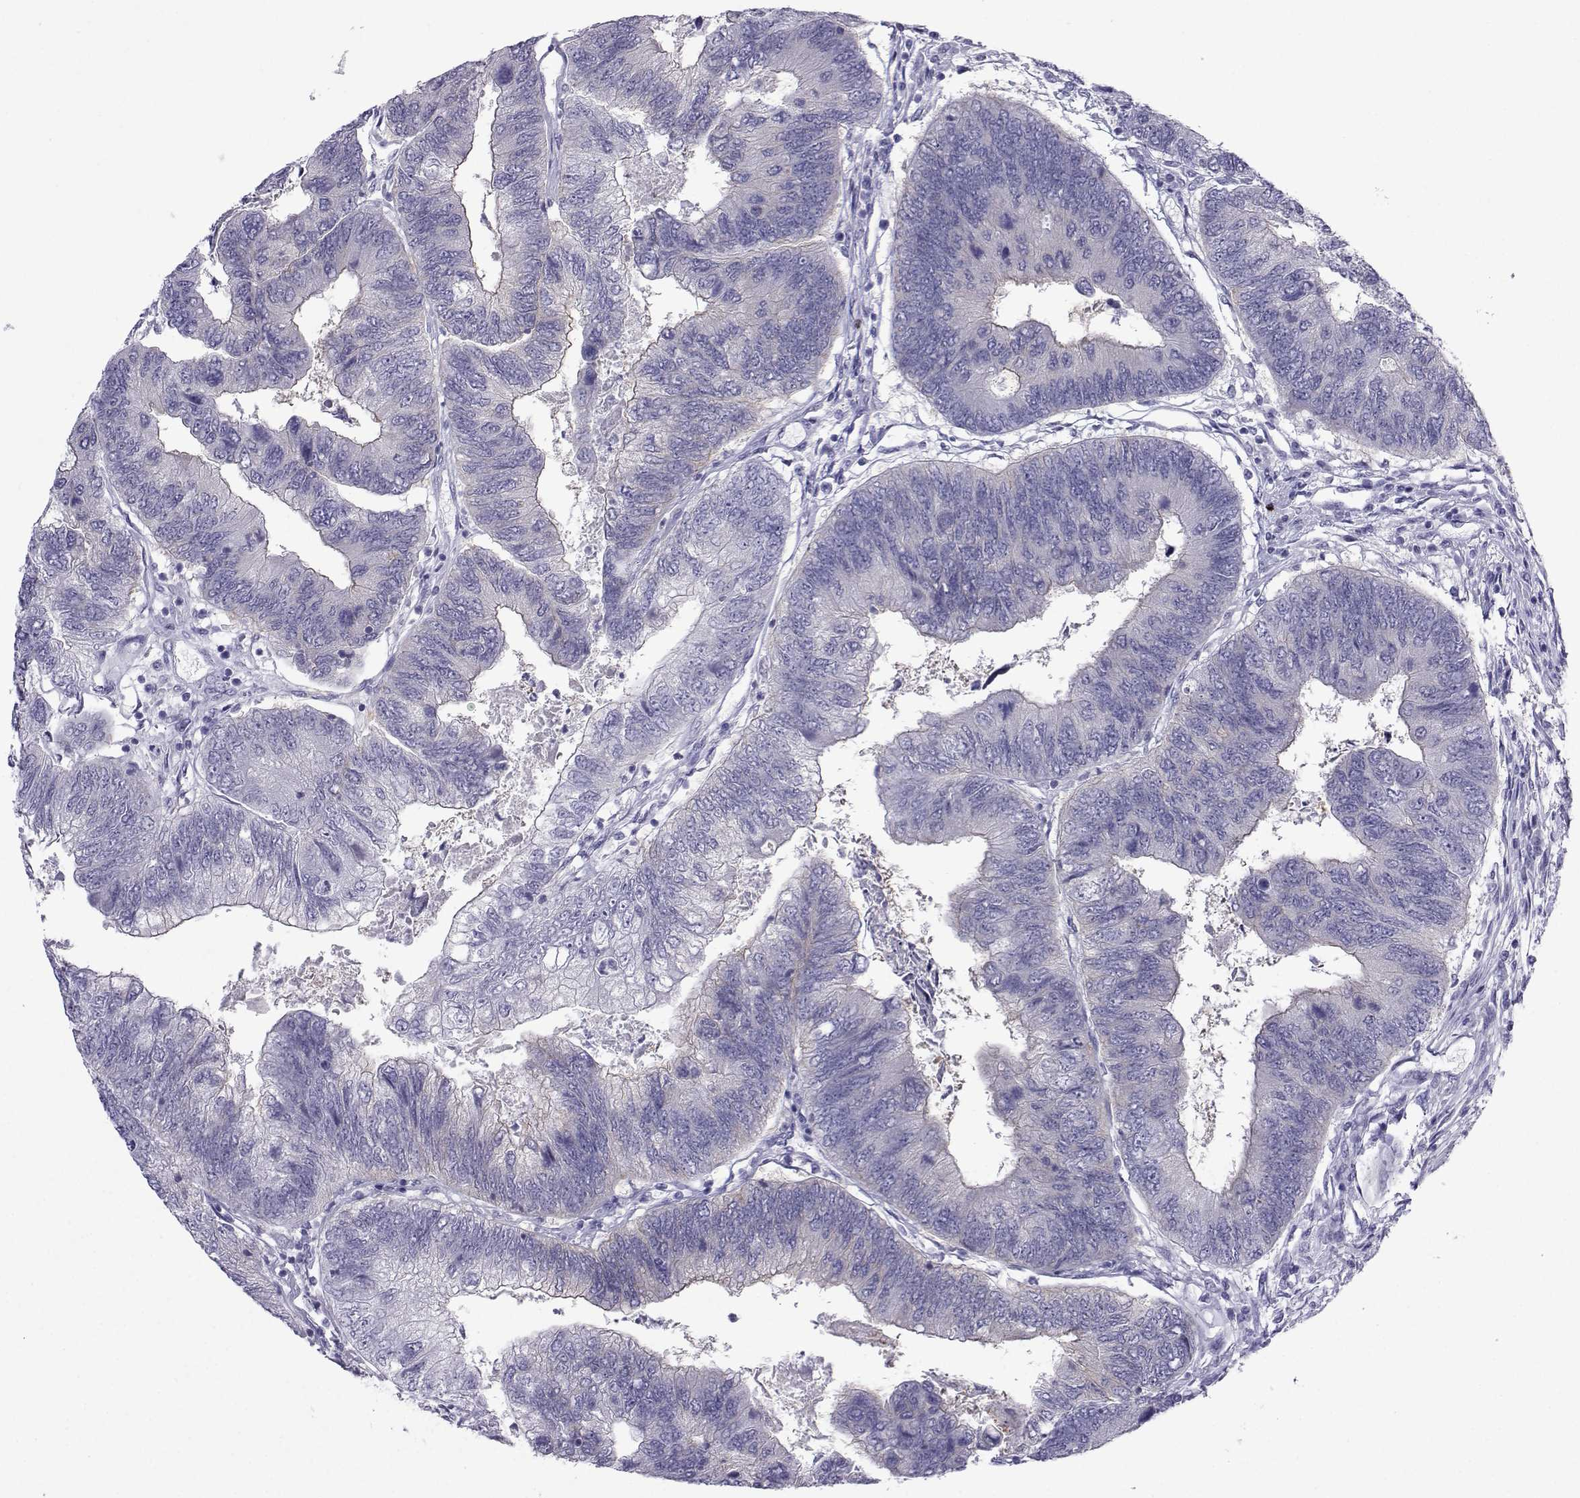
{"staining": {"intensity": "moderate", "quantity": "<25%", "location": "cytoplasmic/membranous"}, "tissue": "colorectal cancer", "cell_type": "Tumor cells", "image_type": "cancer", "snomed": [{"axis": "morphology", "description": "Adenocarcinoma, NOS"}, {"axis": "topography", "description": "Colon"}], "caption": "Immunohistochemistry (IHC) micrograph of neoplastic tissue: human colorectal cancer stained using IHC shows low levels of moderate protein expression localized specifically in the cytoplasmic/membranous of tumor cells, appearing as a cytoplasmic/membranous brown color.", "gene": "COL22A1", "patient": {"sex": "female", "age": 67}}